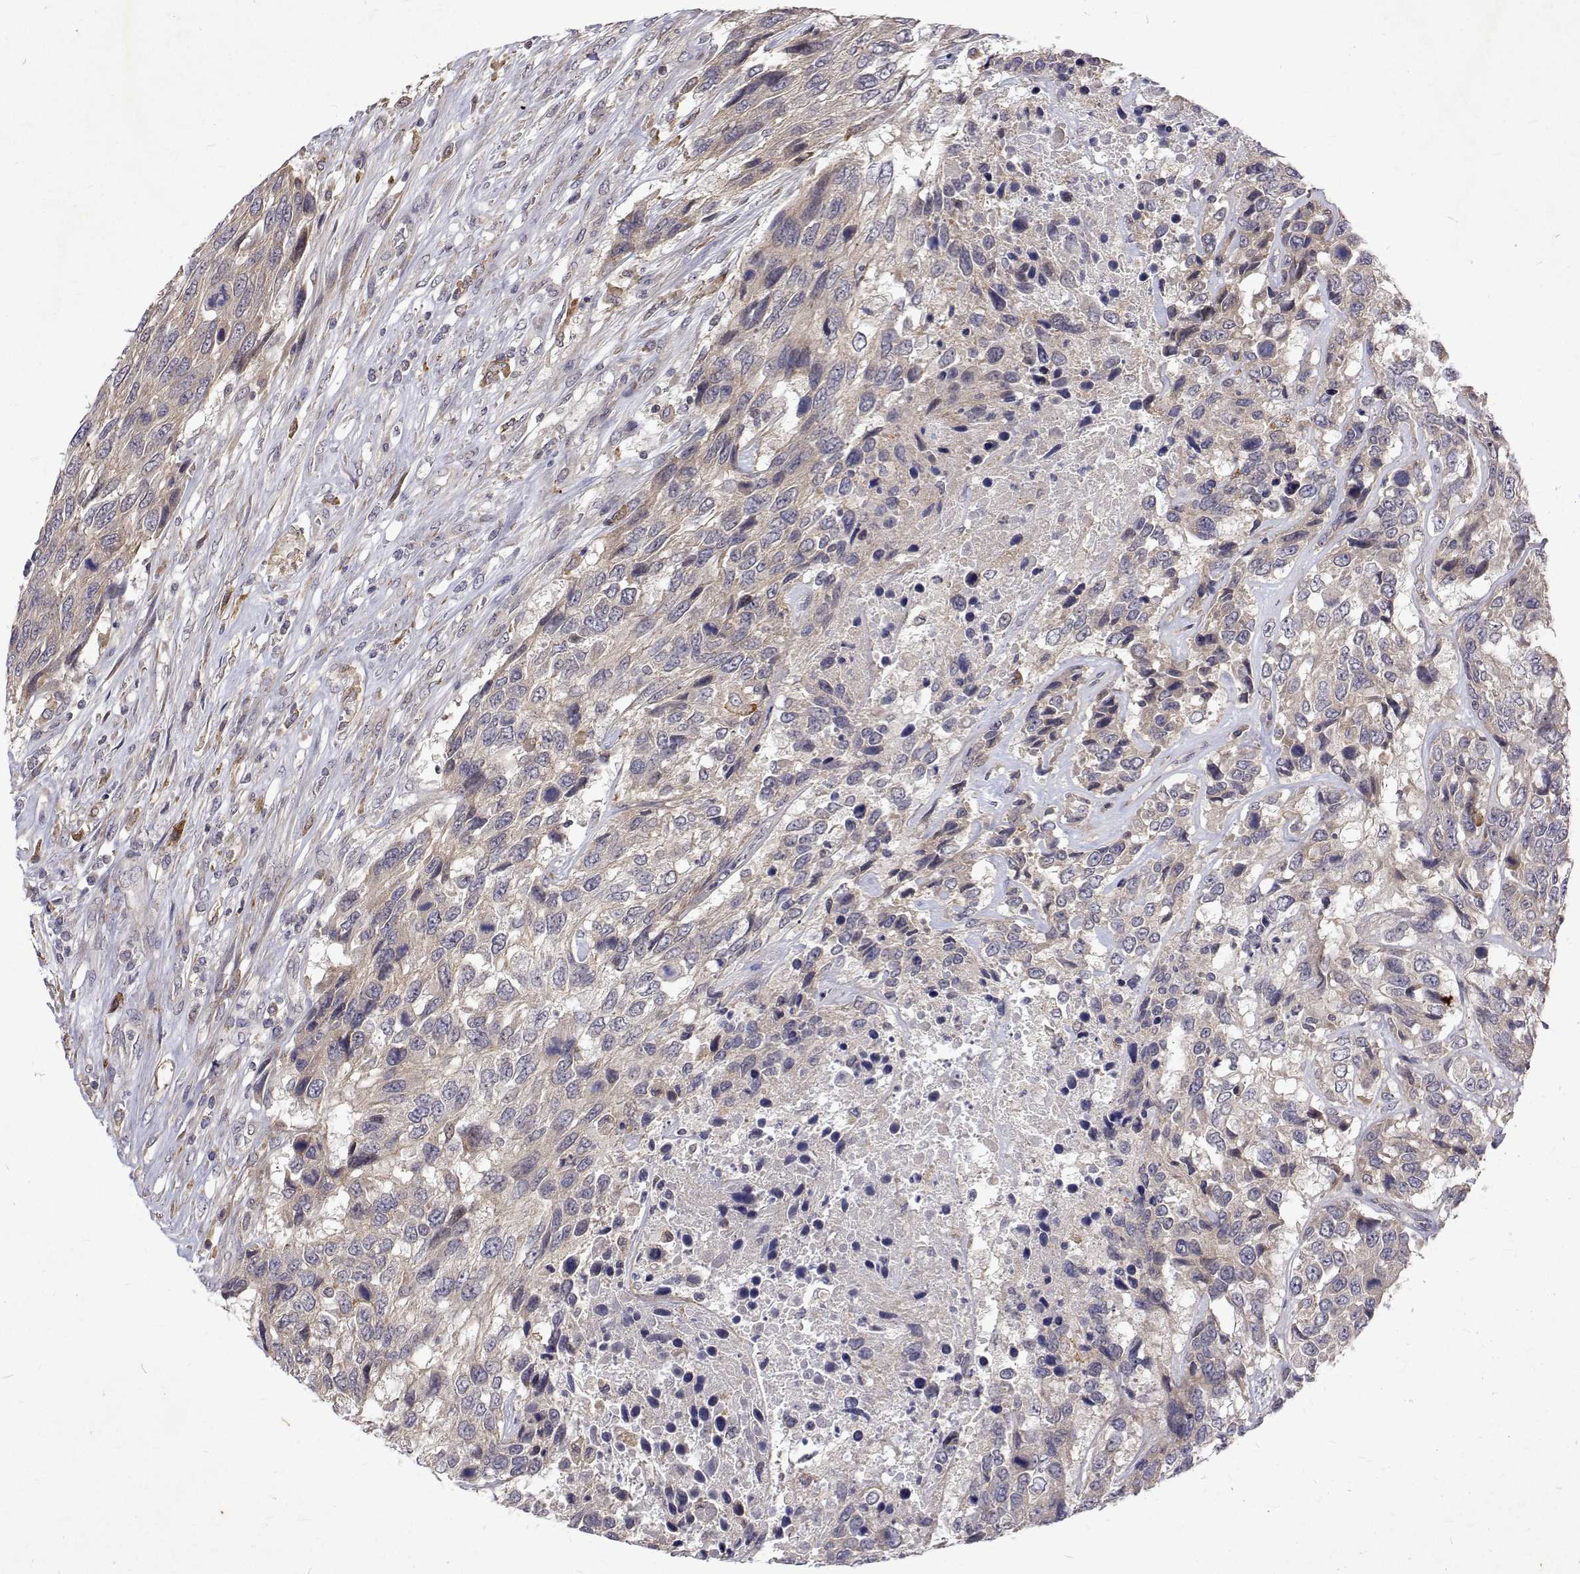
{"staining": {"intensity": "negative", "quantity": "none", "location": "none"}, "tissue": "urothelial cancer", "cell_type": "Tumor cells", "image_type": "cancer", "snomed": [{"axis": "morphology", "description": "Urothelial carcinoma, High grade"}, {"axis": "topography", "description": "Urinary bladder"}], "caption": "An image of human urothelial cancer is negative for staining in tumor cells.", "gene": "ALKBH8", "patient": {"sex": "female", "age": 70}}